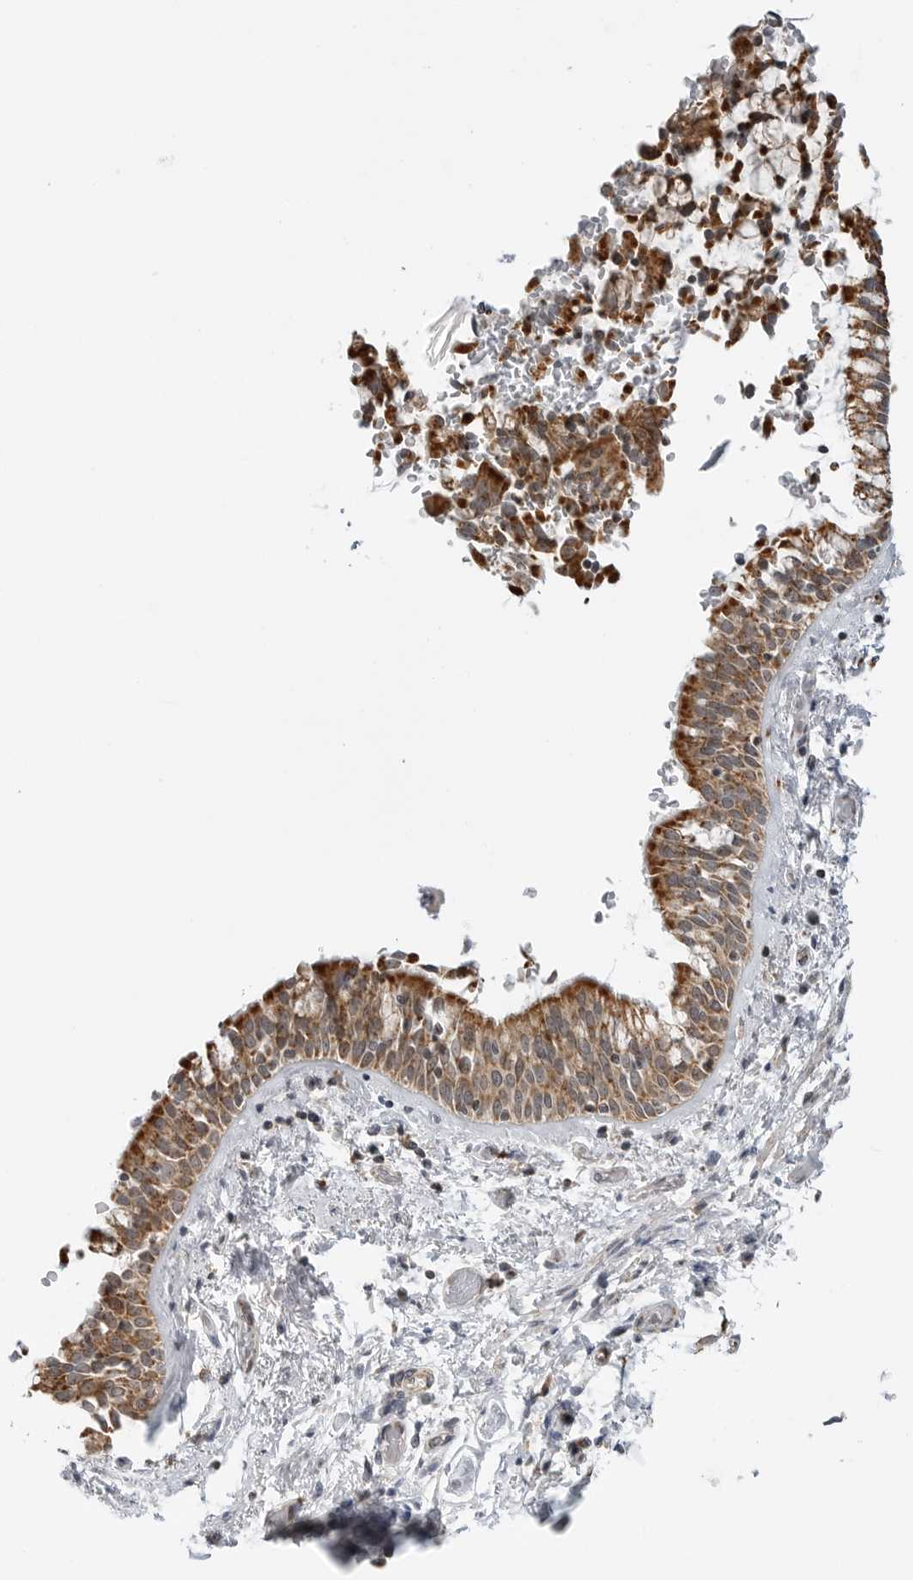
{"staining": {"intensity": "strong", "quantity": ">75%", "location": "cytoplasmic/membranous"}, "tissue": "bronchus", "cell_type": "Respiratory epithelial cells", "image_type": "normal", "snomed": [{"axis": "morphology", "description": "Normal tissue, NOS"}, {"axis": "morphology", "description": "Inflammation, NOS"}, {"axis": "topography", "description": "Cartilage tissue"}, {"axis": "topography", "description": "Bronchus"}, {"axis": "topography", "description": "Lung"}], "caption": "IHC staining of normal bronchus, which displays high levels of strong cytoplasmic/membranous positivity in approximately >75% of respiratory epithelial cells indicating strong cytoplasmic/membranous protein expression. The staining was performed using DAB (3,3'-diaminobenzidine) (brown) for protein detection and nuclei were counterstained in hematoxylin (blue).", "gene": "PEX2", "patient": {"sex": "female", "age": 64}}